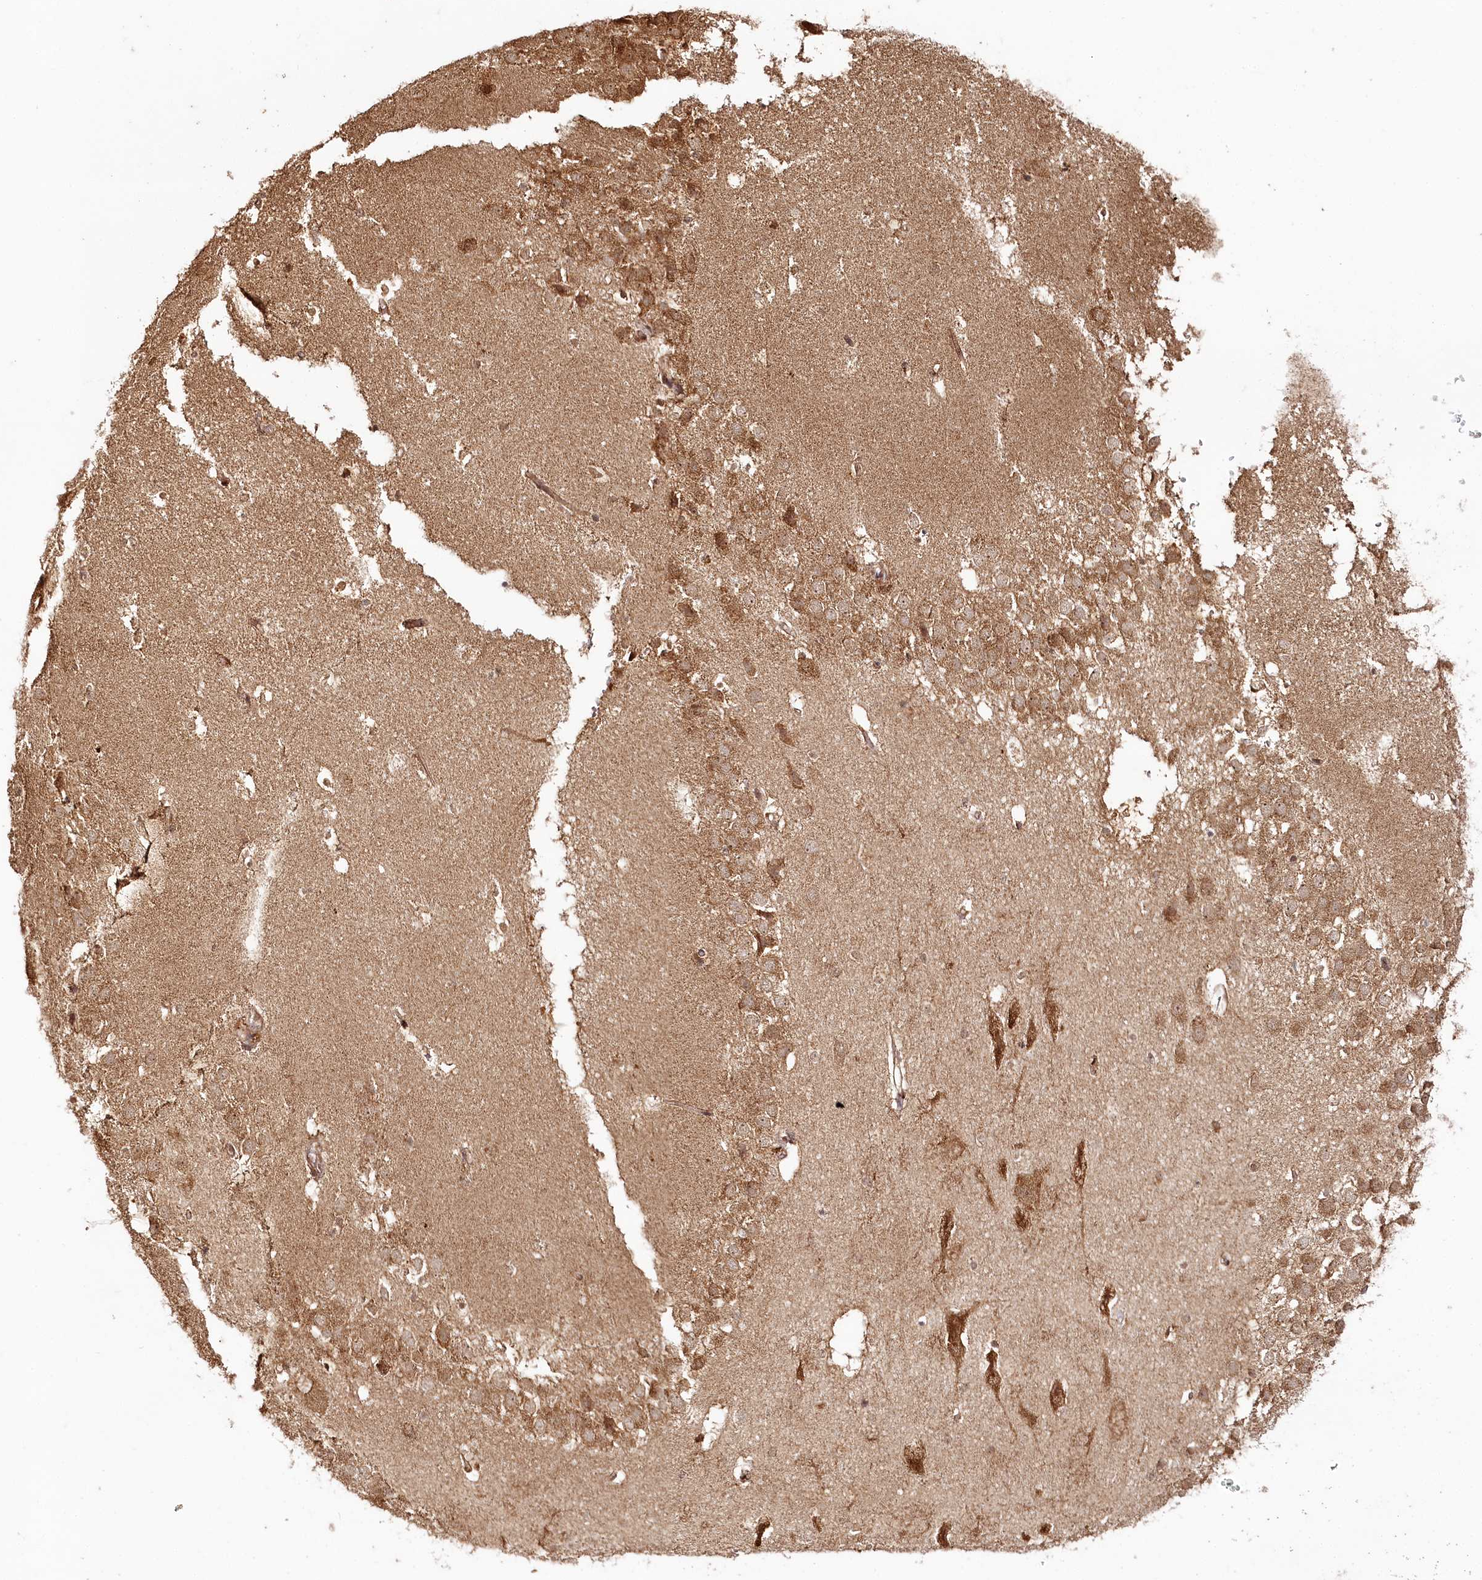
{"staining": {"intensity": "moderate", "quantity": ">75%", "location": "cytoplasmic/membranous,nuclear"}, "tissue": "hippocampus", "cell_type": "Glial cells", "image_type": "normal", "snomed": [{"axis": "morphology", "description": "Normal tissue, NOS"}, {"axis": "topography", "description": "Hippocampus"}], "caption": "IHC staining of unremarkable hippocampus, which displays medium levels of moderate cytoplasmic/membranous,nuclear expression in approximately >75% of glial cells indicating moderate cytoplasmic/membranous,nuclear protein staining. The staining was performed using DAB (brown) for protein detection and nuclei were counterstained in hematoxylin (blue).", "gene": "ULK2", "patient": {"sex": "female", "age": 52}}